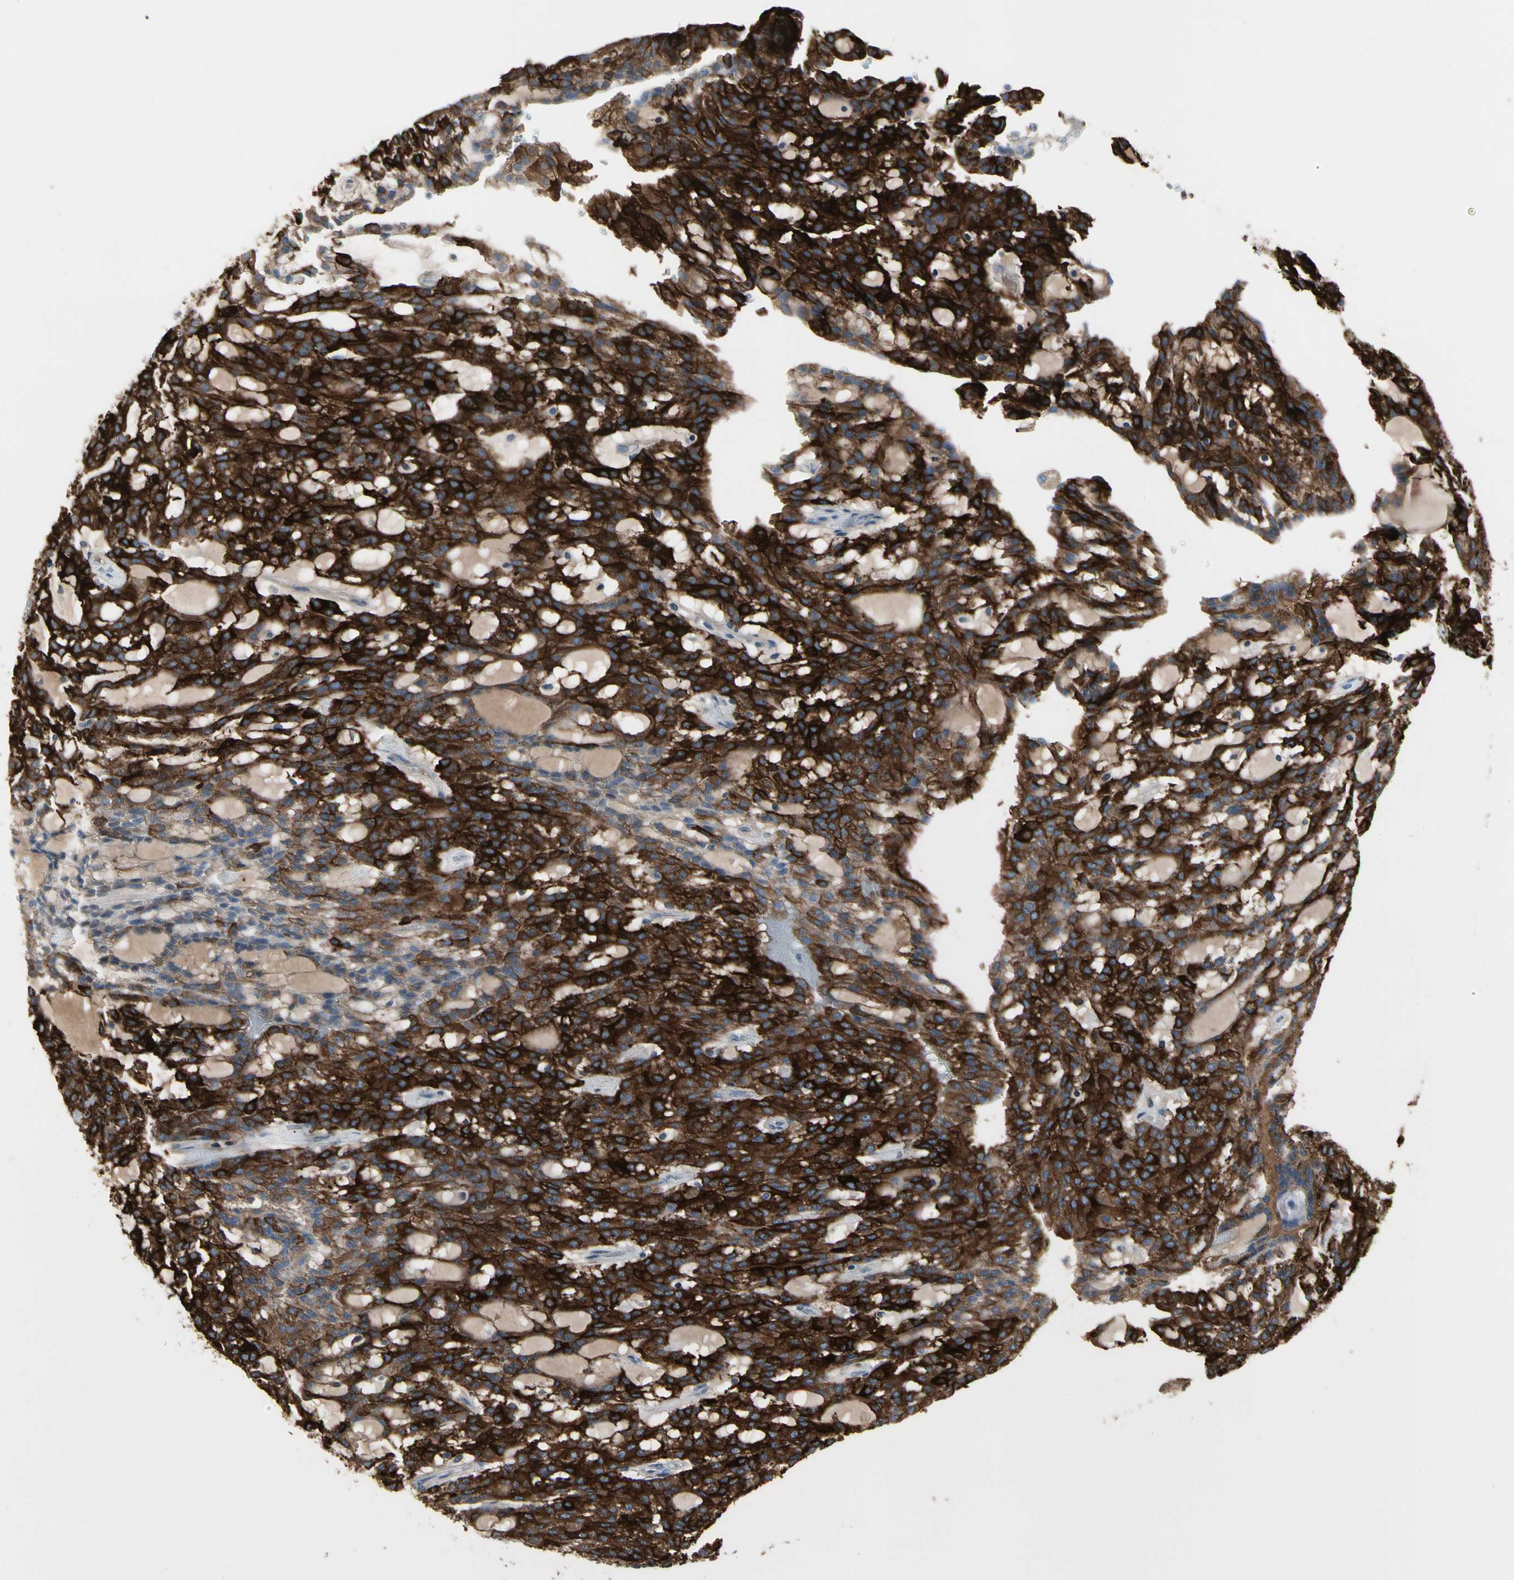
{"staining": {"intensity": "strong", "quantity": ">75%", "location": "cytoplasmic/membranous"}, "tissue": "renal cancer", "cell_type": "Tumor cells", "image_type": "cancer", "snomed": [{"axis": "morphology", "description": "Adenocarcinoma, NOS"}, {"axis": "topography", "description": "Kidney"}], "caption": "Immunohistochemistry image of neoplastic tissue: adenocarcinoma (renal) stained using immunohistochemistry (IHC) exhibits high levels of strong protein expression localized specifically in the cytoplasmic/membranous of tumor cells, appearing as a cytoplasmic/membranous brown color.", "gene": "PIGR", "patient": {"sex": "male", "age": 63}}